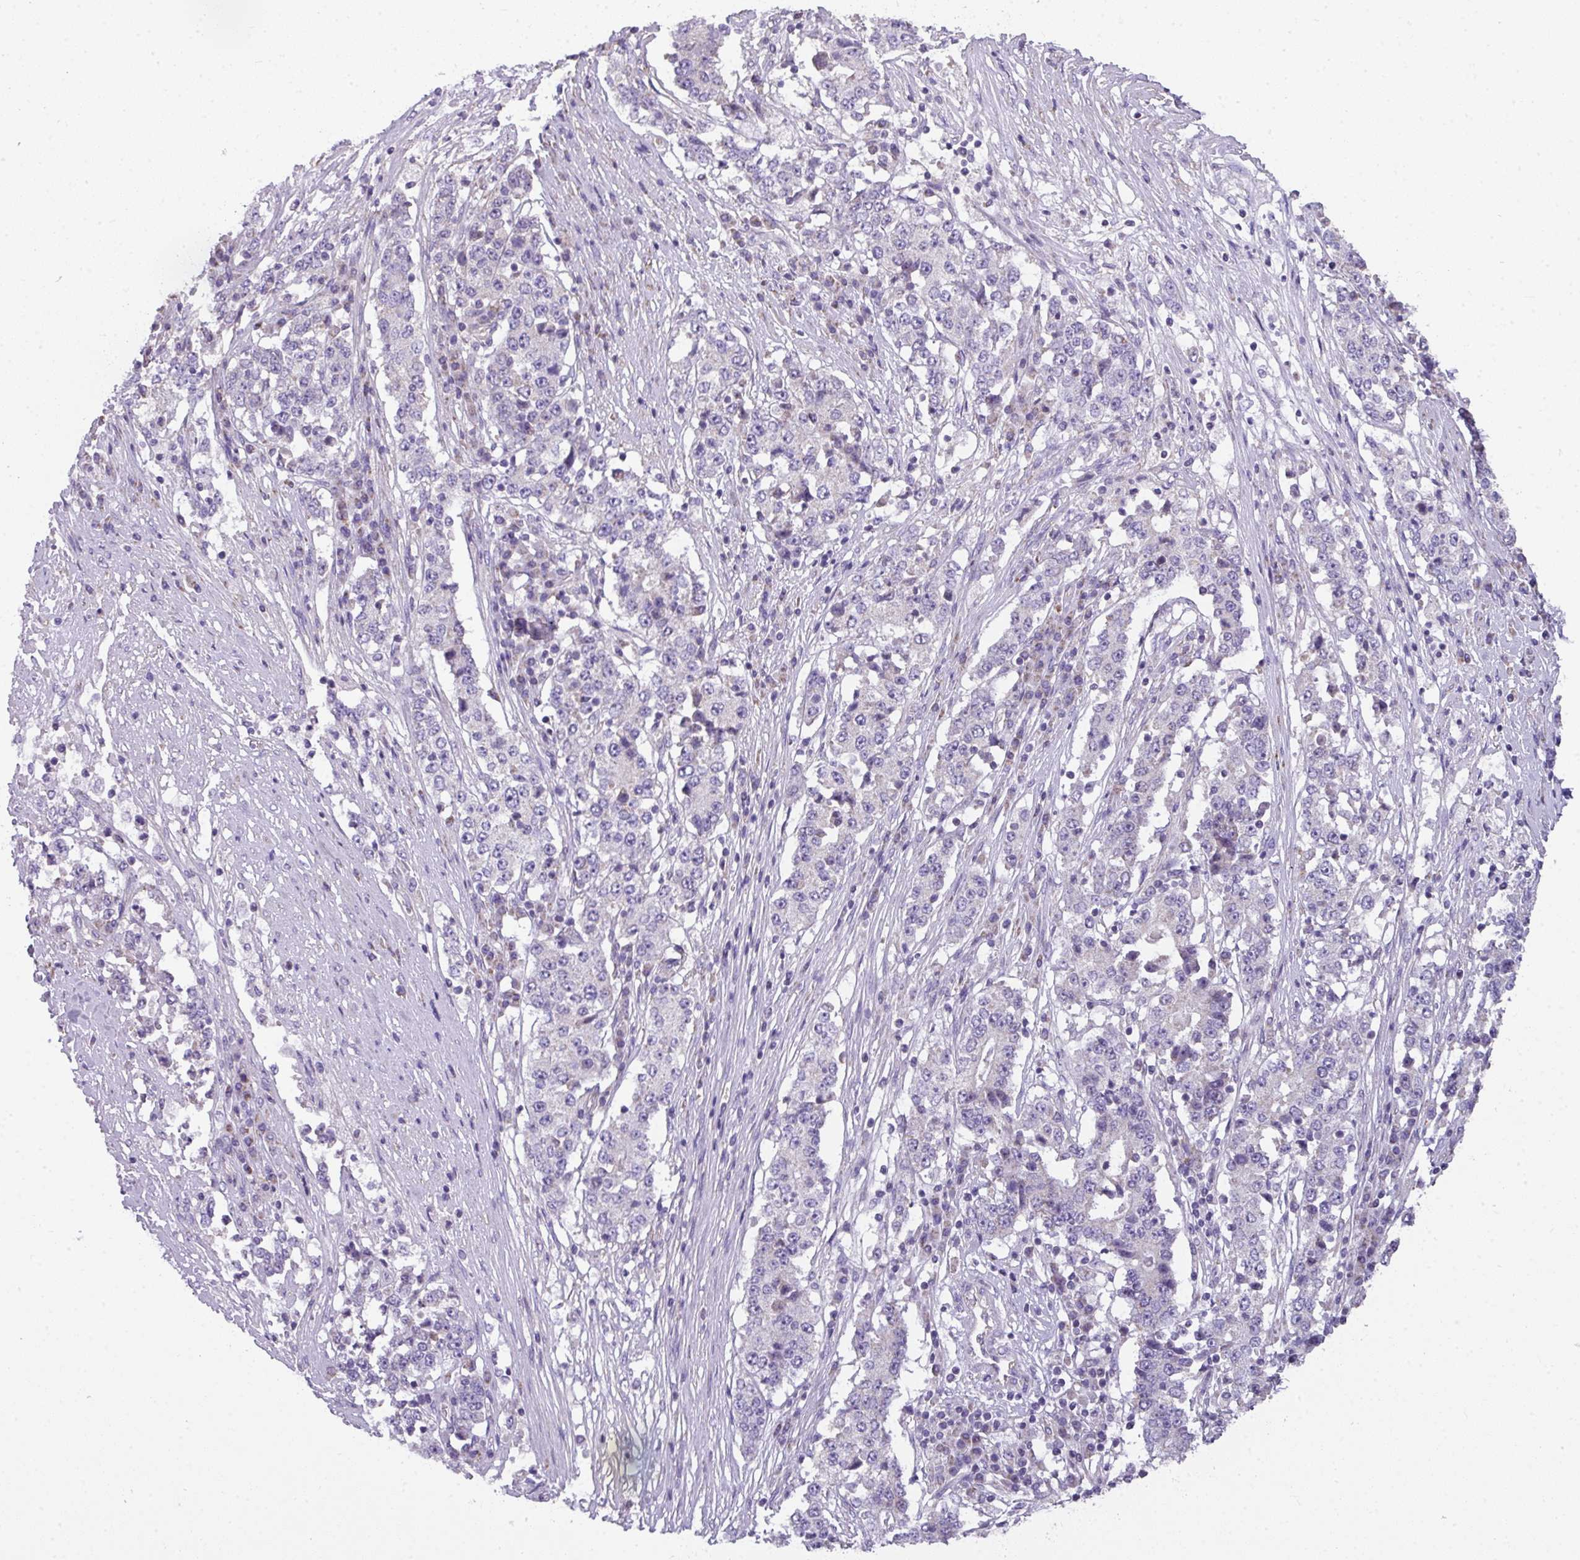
{"staining": {"intensity": "negative", "quantity": "none", "location": "none"}, "tissue": "stomach cancer", "cell_type": "Tumor cells", "image_type": "cancer", "snomed": [{"axis": "morphology", "description": "Adenocarcinoma, NOS"}, {"axis": "topography", "description": "Stomach"}], "caption": "Tumor cells are negative for brown protein staining in stomach adenocarcinoma.", "gene": "PALS2", "patient": {"sex": "male", "age": 59}}